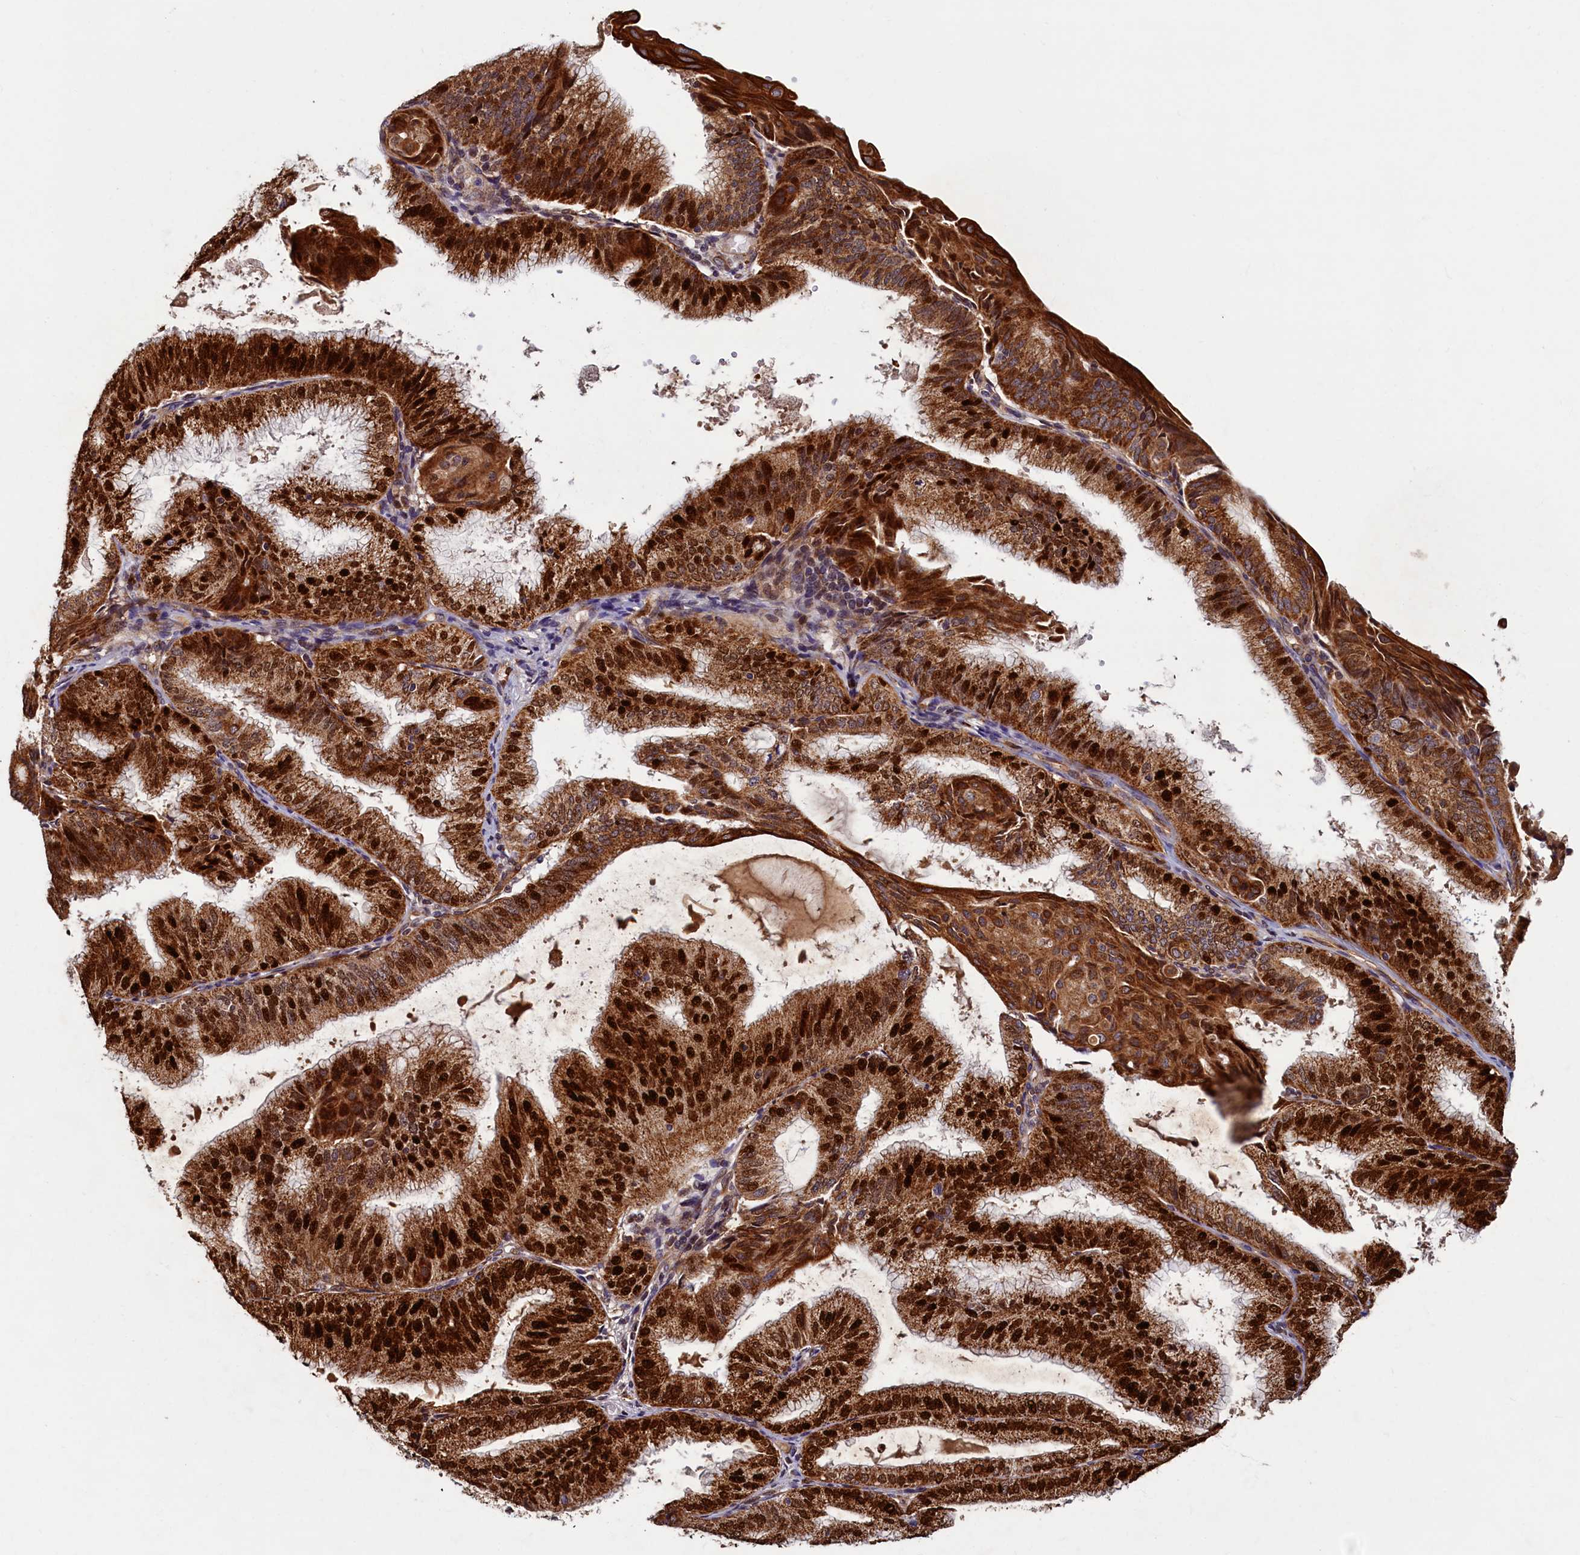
{"staining": {"intensity": "strong", "quantity": ">75%", "location": "cytoplasmic/membranous,nuclear"}, "tissue": "endometrial cancer", "cell_type": "Tumor cells", "image_type": "cancer", "snomed": [{"axis": "morphology", "description": "Adenocarcinoma, NOS"}, {"axis": "topography", "description": "Endometrium"}], "caption": "Adenocarcinoma (endometrial) was stained to show a protein in brown. There is high levels of strong cytoplasmic/membranous and nuclear positivity in approximately >75% of tumor cells.", "gene": "NCKAP5L", "patient": {"sex": "female", "age": 49}}